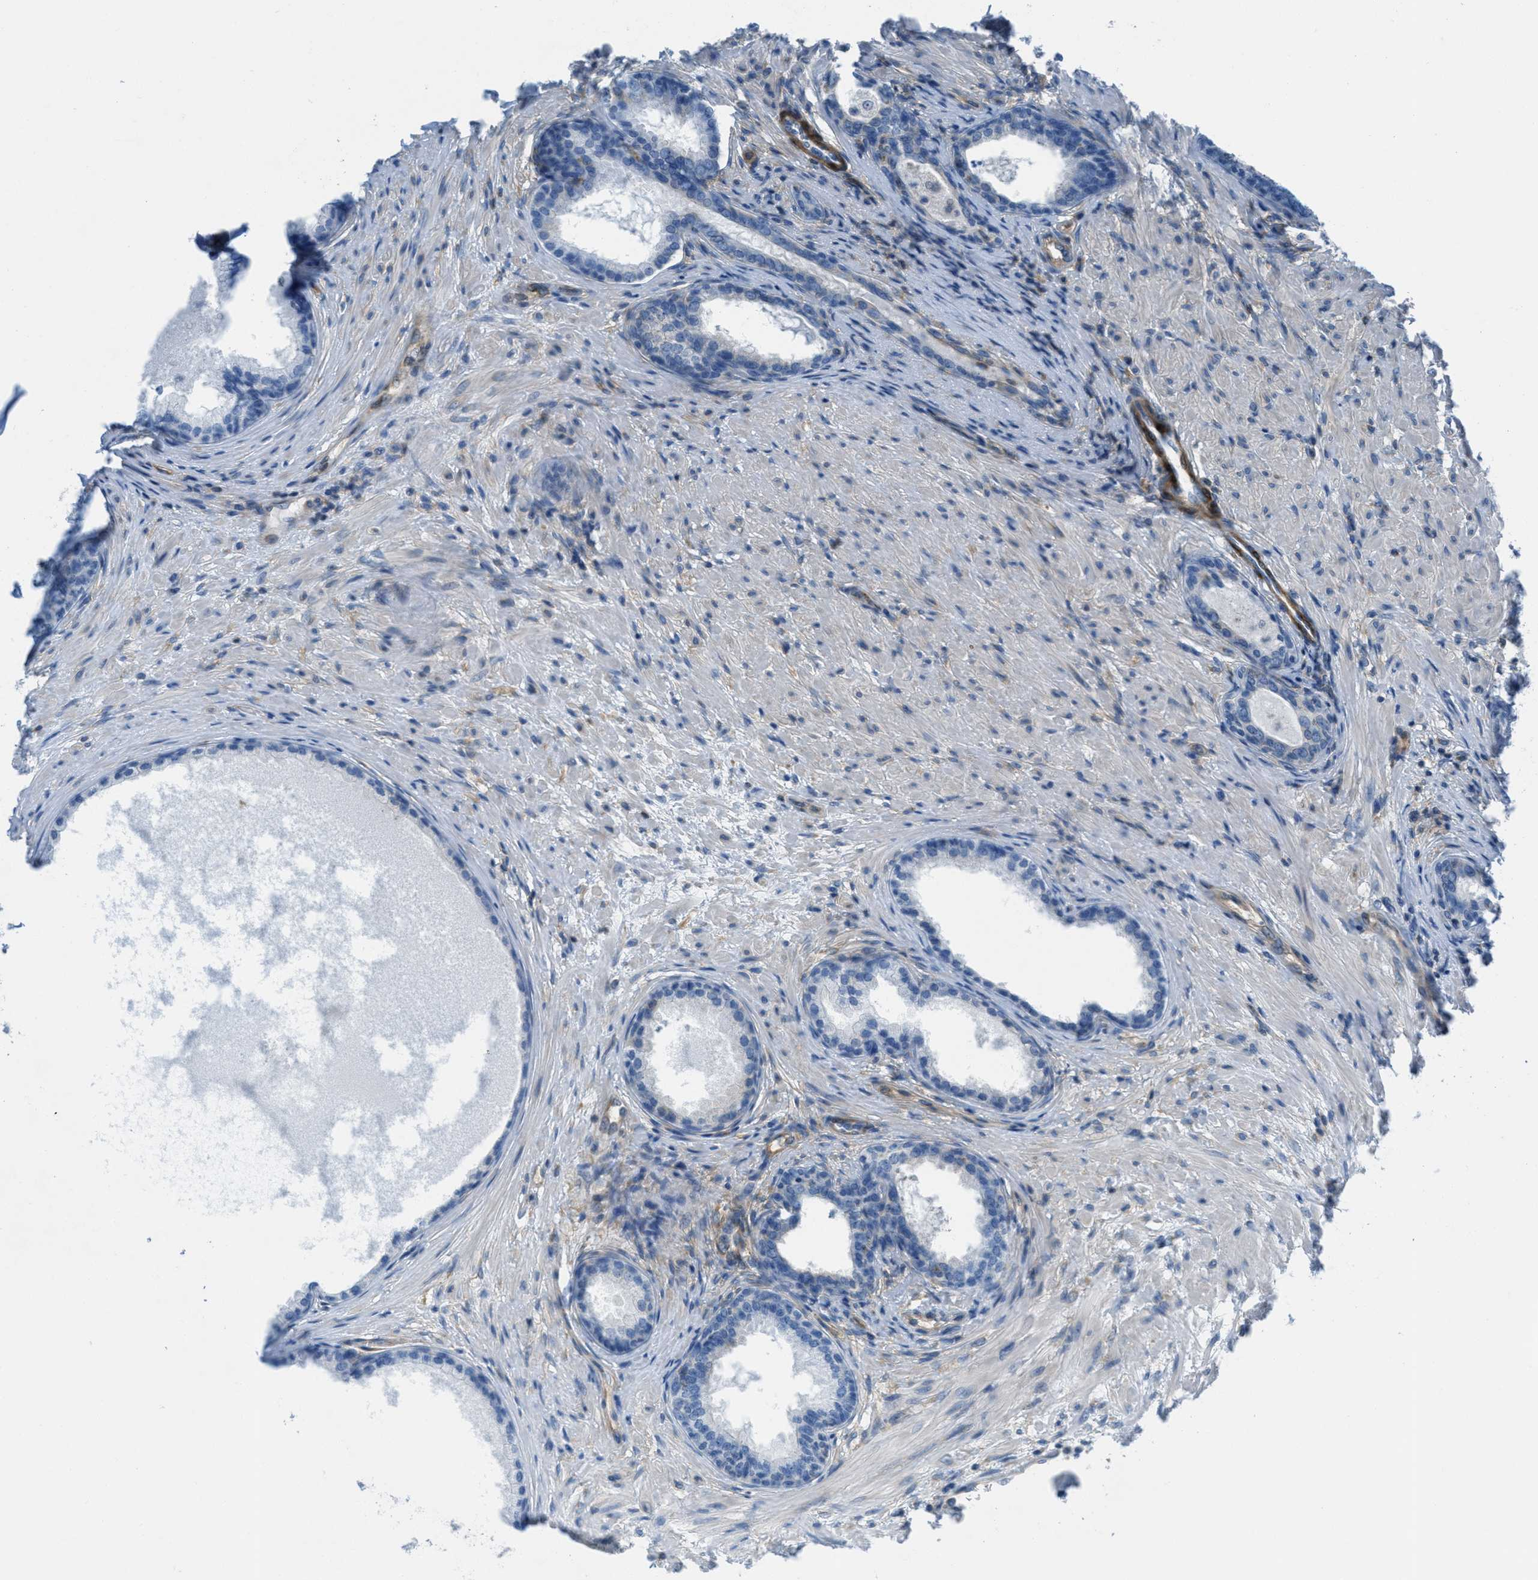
{"staining": {"intensity": "weak", "quantity": "25%-75%", "location": "cytoplasmic/membranous"}, "tissue": "prostate", "cell_type": "Glandular cells", "image_type": "normal", "snomed": [{"axis": "morphology", "description": "Normal tissue, NOS"}, {"axis": "topography", "description": "Prostate"}], "caption": "Weak cytoplasmic/membranous staining is appreciated in about 25%-75% of glandular cells in benign prostate. The staining was performed using DAB to visualize the protein expression in brown, while the nuclei were stained in blue with hematoxylin (Magnification: 20x).", "gene": "MAPRE2", "patient": {"sex": "male", "age": 76}}